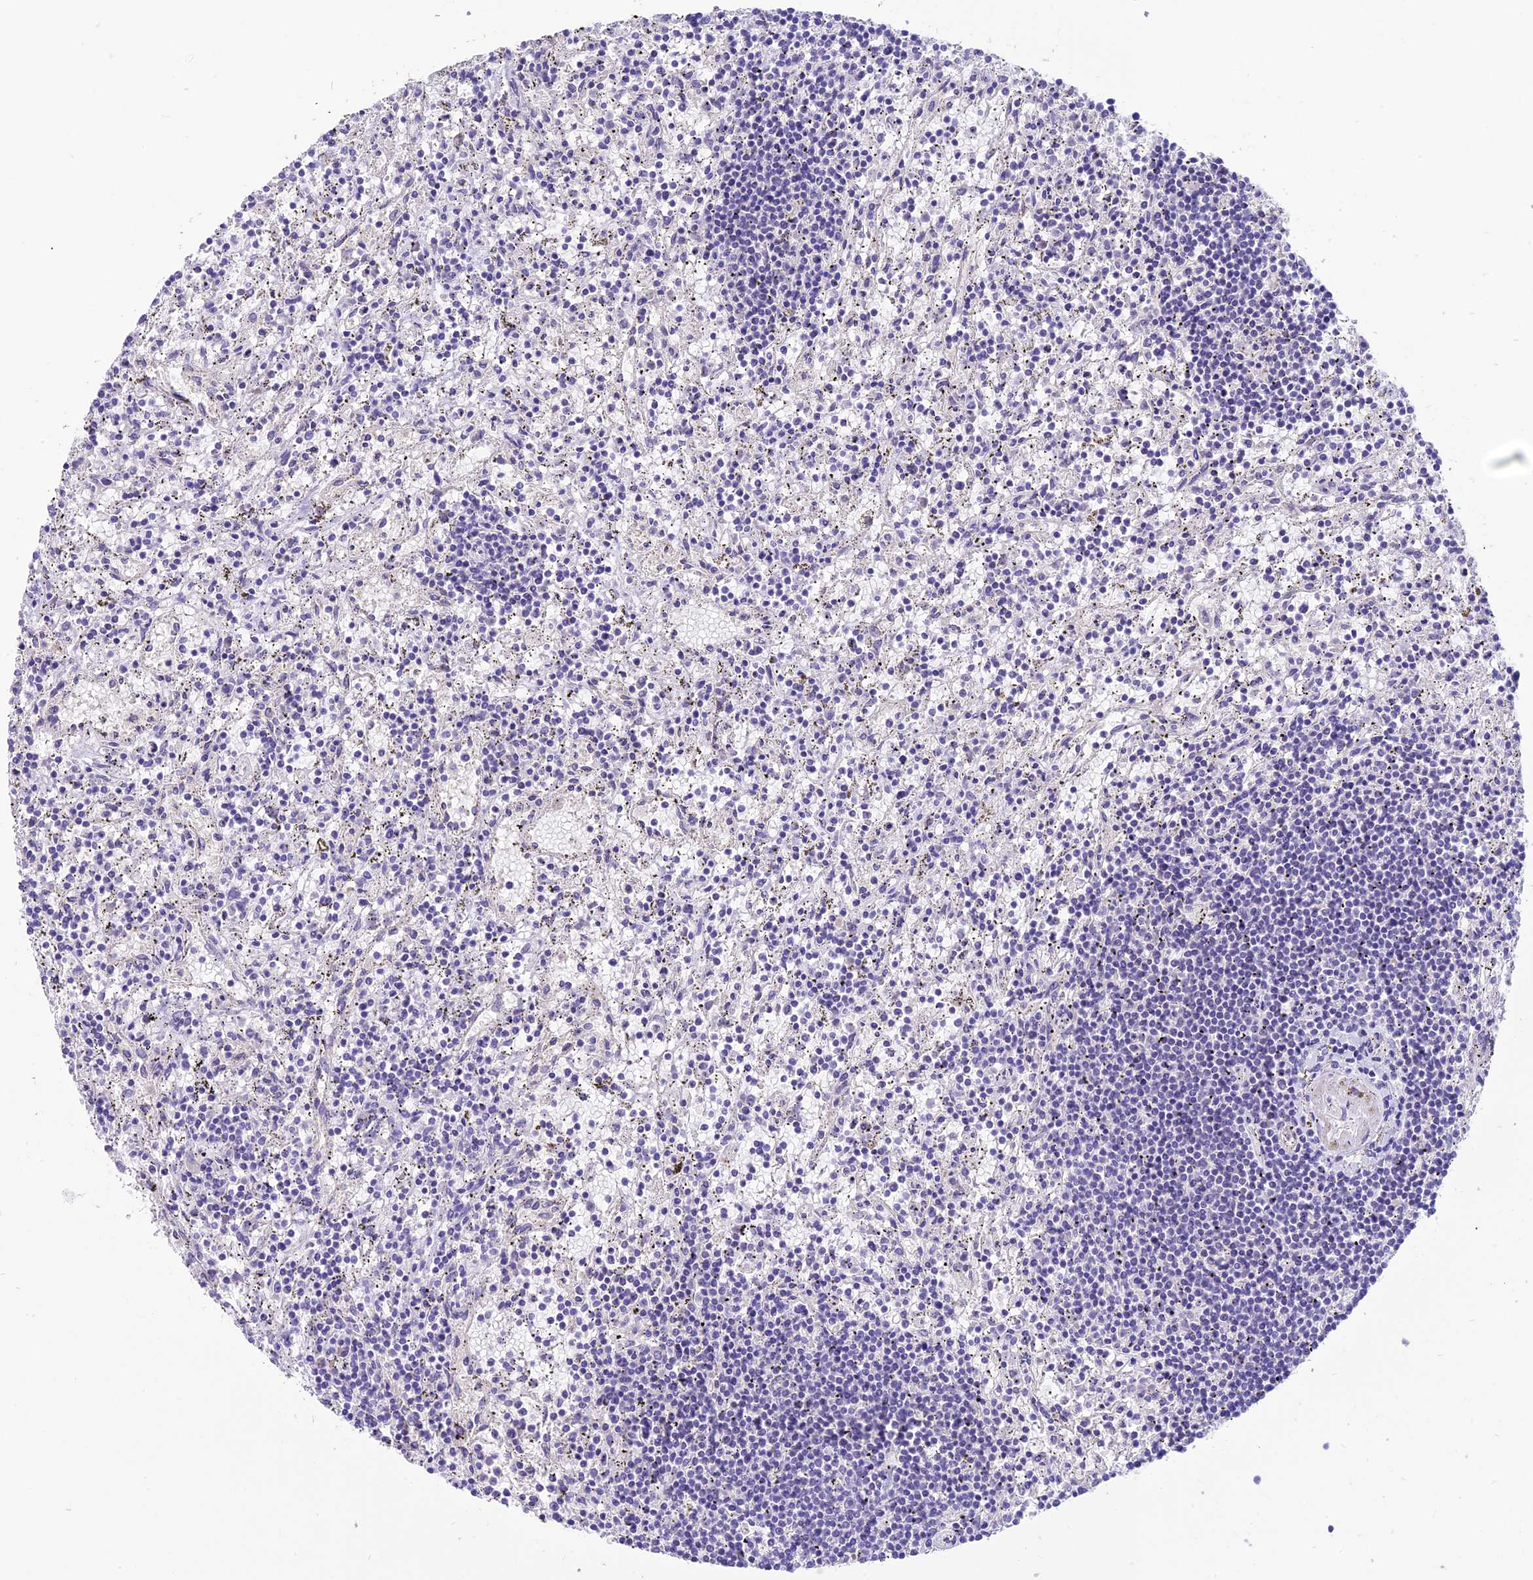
{"staining": {"intensity": "negative", "quantity": "none", "location": "none"}, "tissue": "lymphoma", "cell_type": "Tumor cells", "image_type": "cancer", "snomed": [{"axis": "morphology", "description": "Malignant lymphoma, non-Hodgkin's type, Low grade"}, {"axis": "topography", "description": "Spleen"}], "caption": "Image shows no significant protein positivity in tumor cells of lymphoma.", "gene": "CD99L2", "patient": {"sex": "male", "age": 76}}